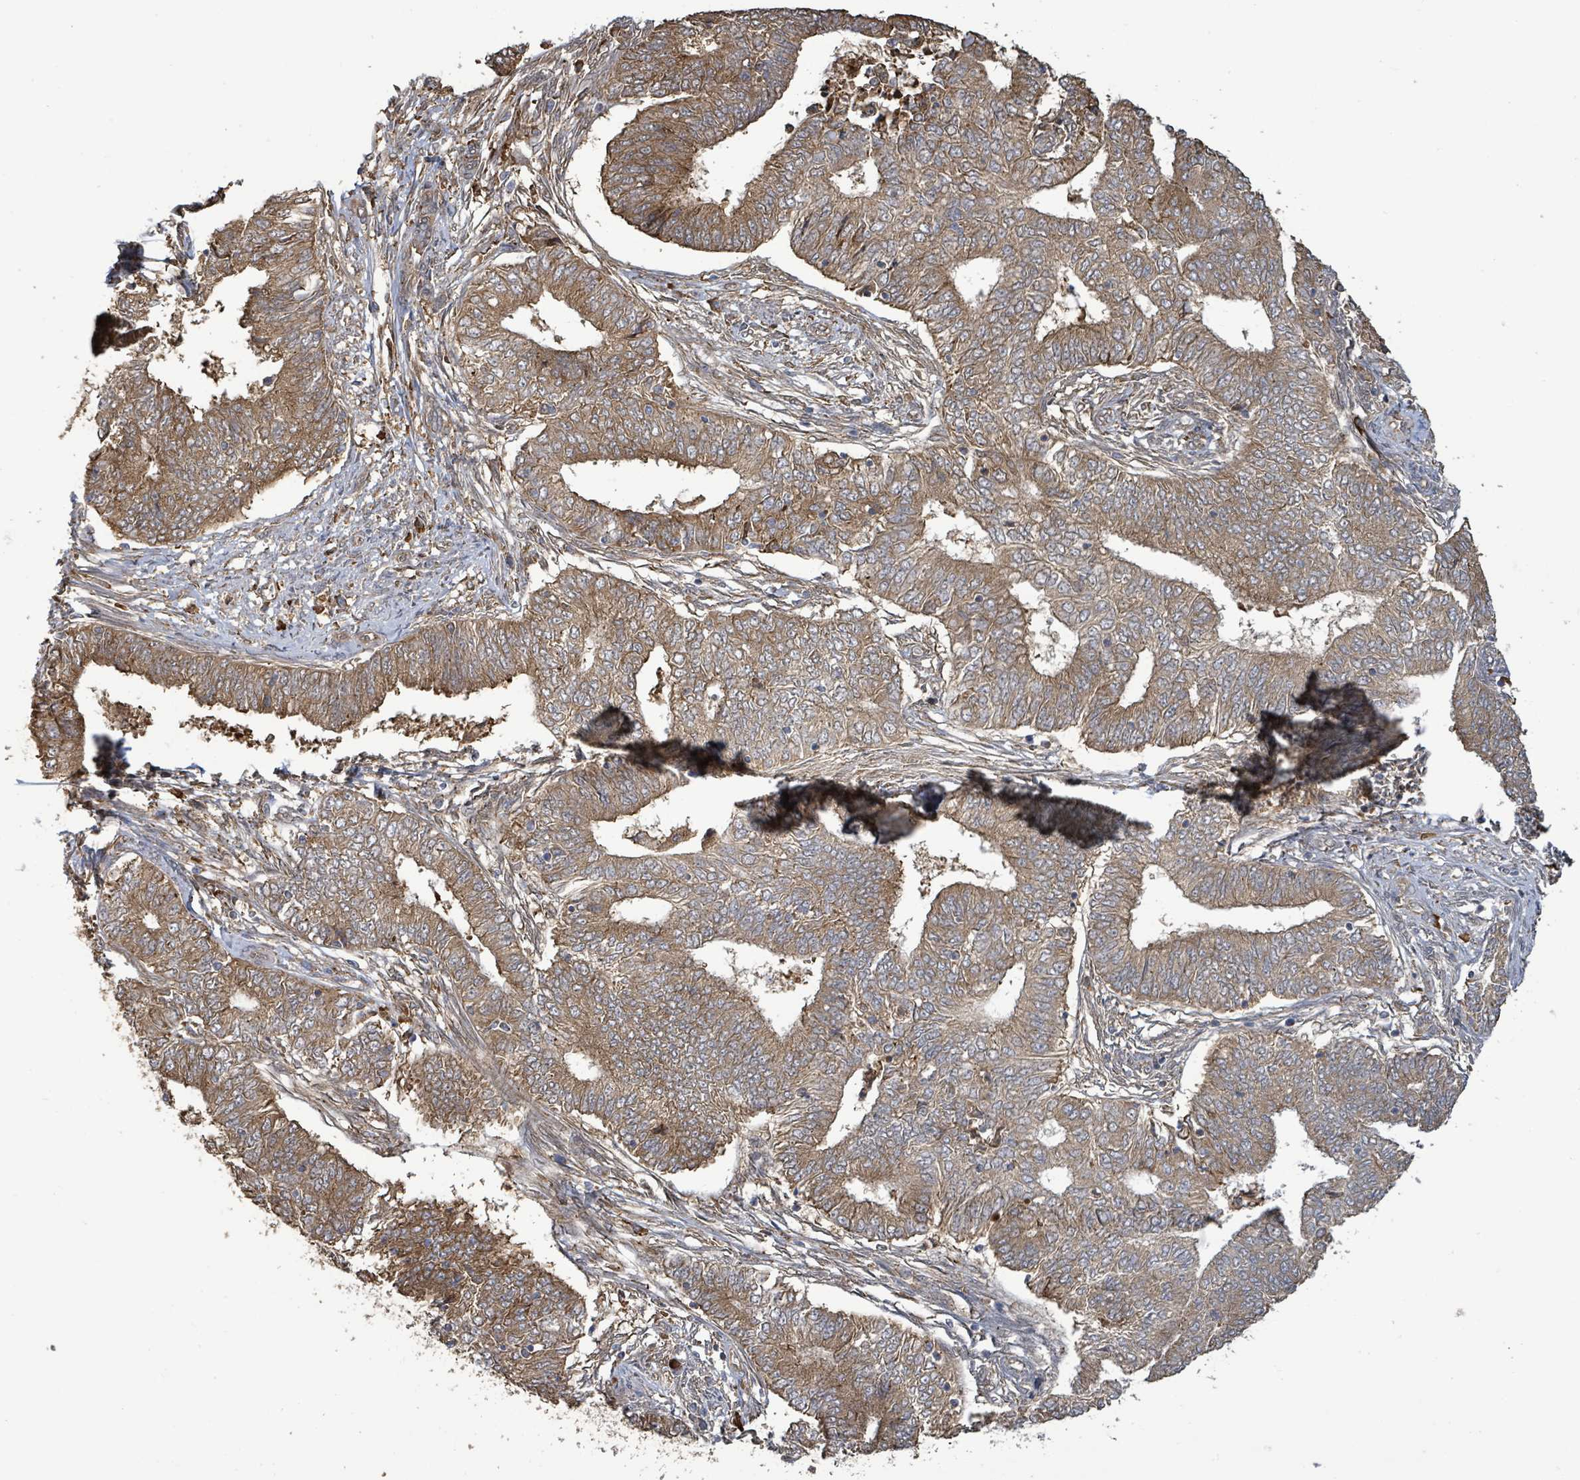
{"staining": {"intensity": "moderate", "quantity": ">75%", "location": "cytoplasmic/membranous"}, "tissue": "endometrial cancer", "cell_type": "Tumor cells", "image_type": "cancer", "snomed": [{"axis": "morphology", "description": "Adenocarcinoma, NOS"}, {"axis": "topography", "description": "Endometrium"}], "caption": "The photomicrograph displays immunohistochemical staining of endometrial cancer. There is moderate cytoplasmic/membranous staining is present in approximately >75% of tumor cells.", "gene": "ARPIN", "patient": {"sex": "female", "age": 62}}